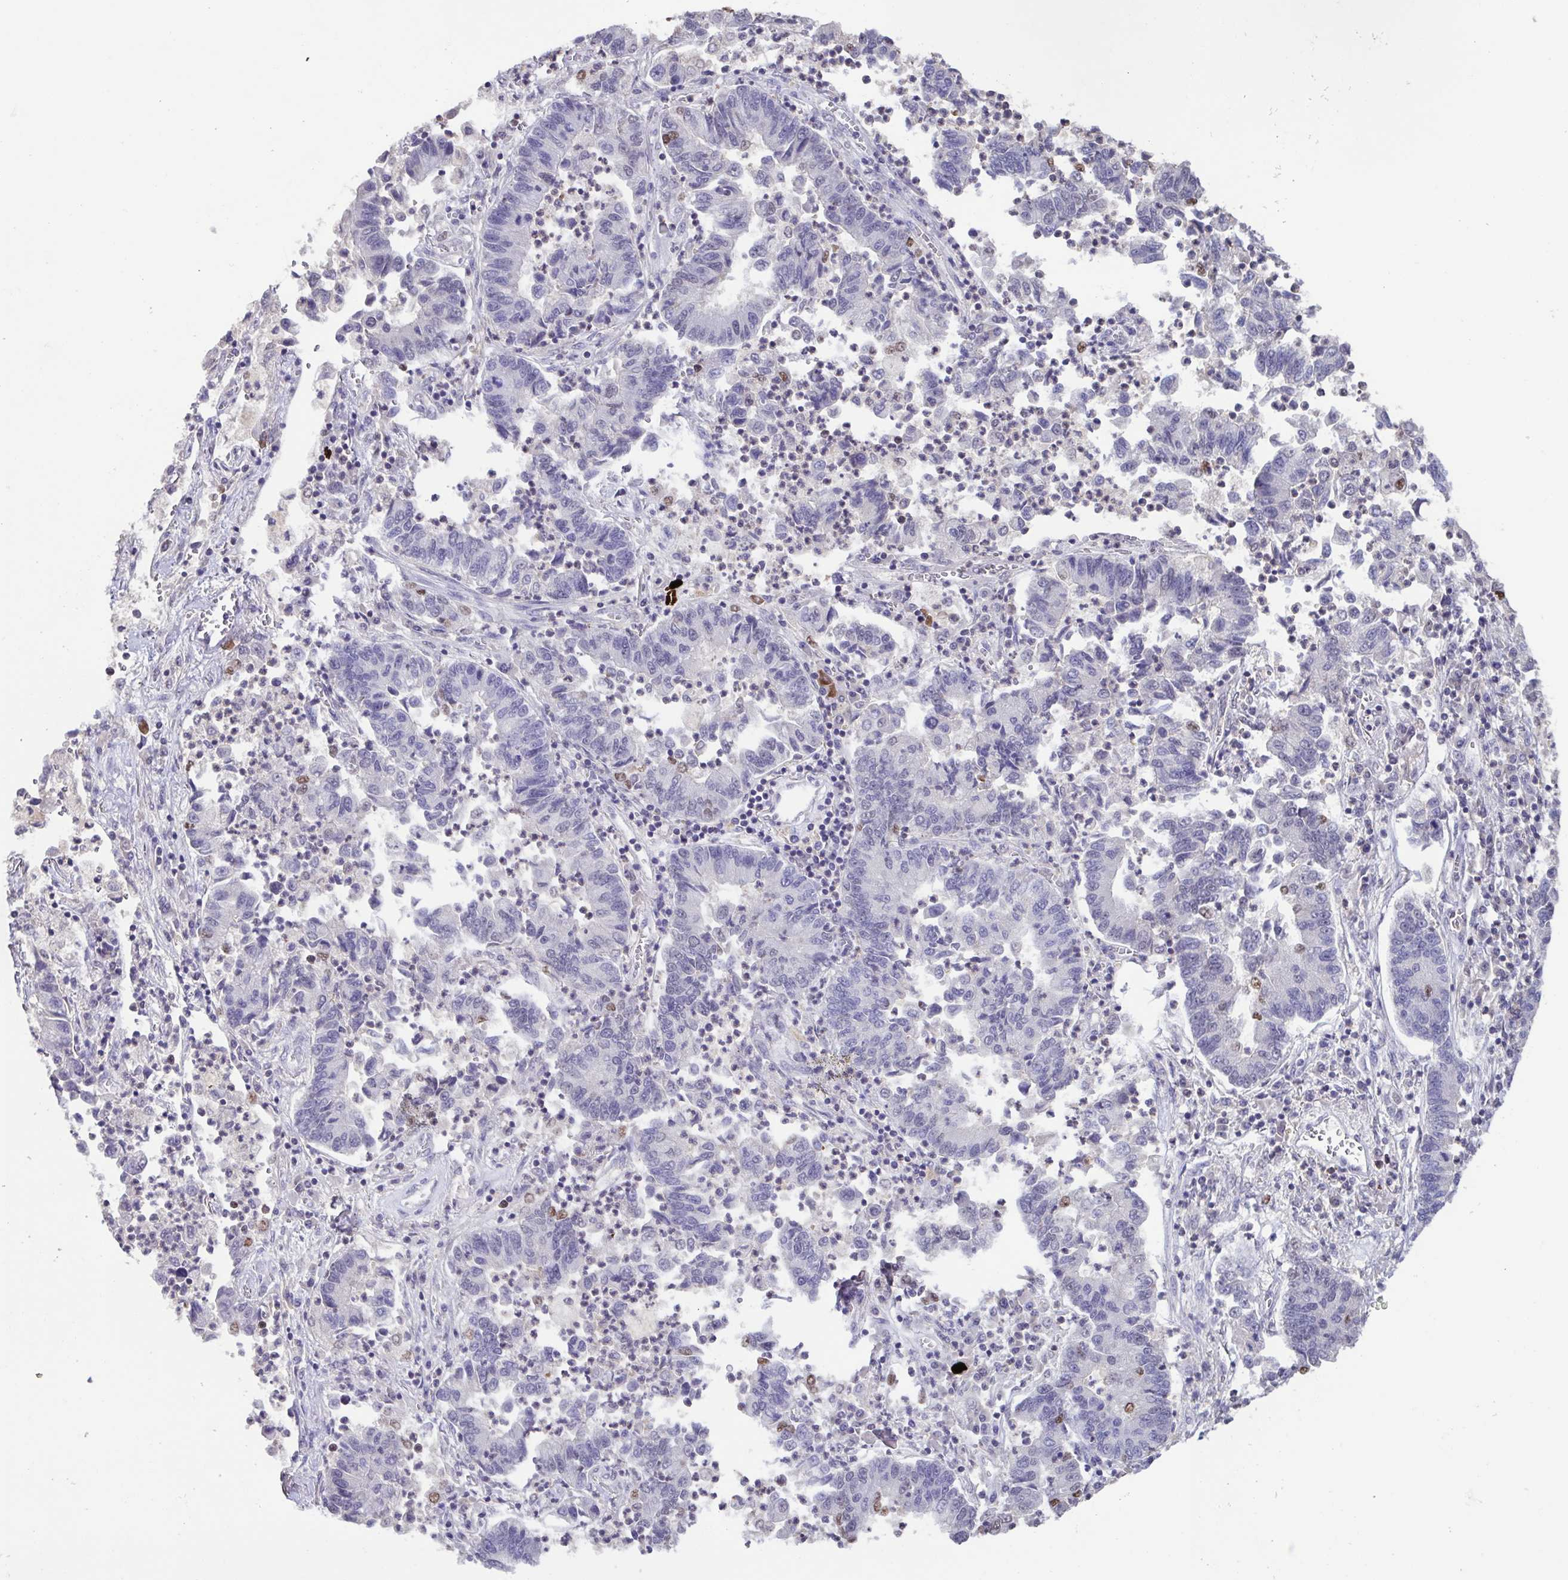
{"staining": {"intensity": "negative", "quantity": "none", "location": "none"}, "tissue": "lung cancer", "cell_type": "Tumor cells", "image_type": "cancer", "snomed": [{"axis": "morphology", "description": "Adenocarcinoma, NOS"}, {"axis": "topography", "description": "Lung"}], "caption": "Tumor cells are negative for brown protein staining in lung cancer.", "gene": "ACTRT3", "patient": {"sex": "female", "age": 57}}